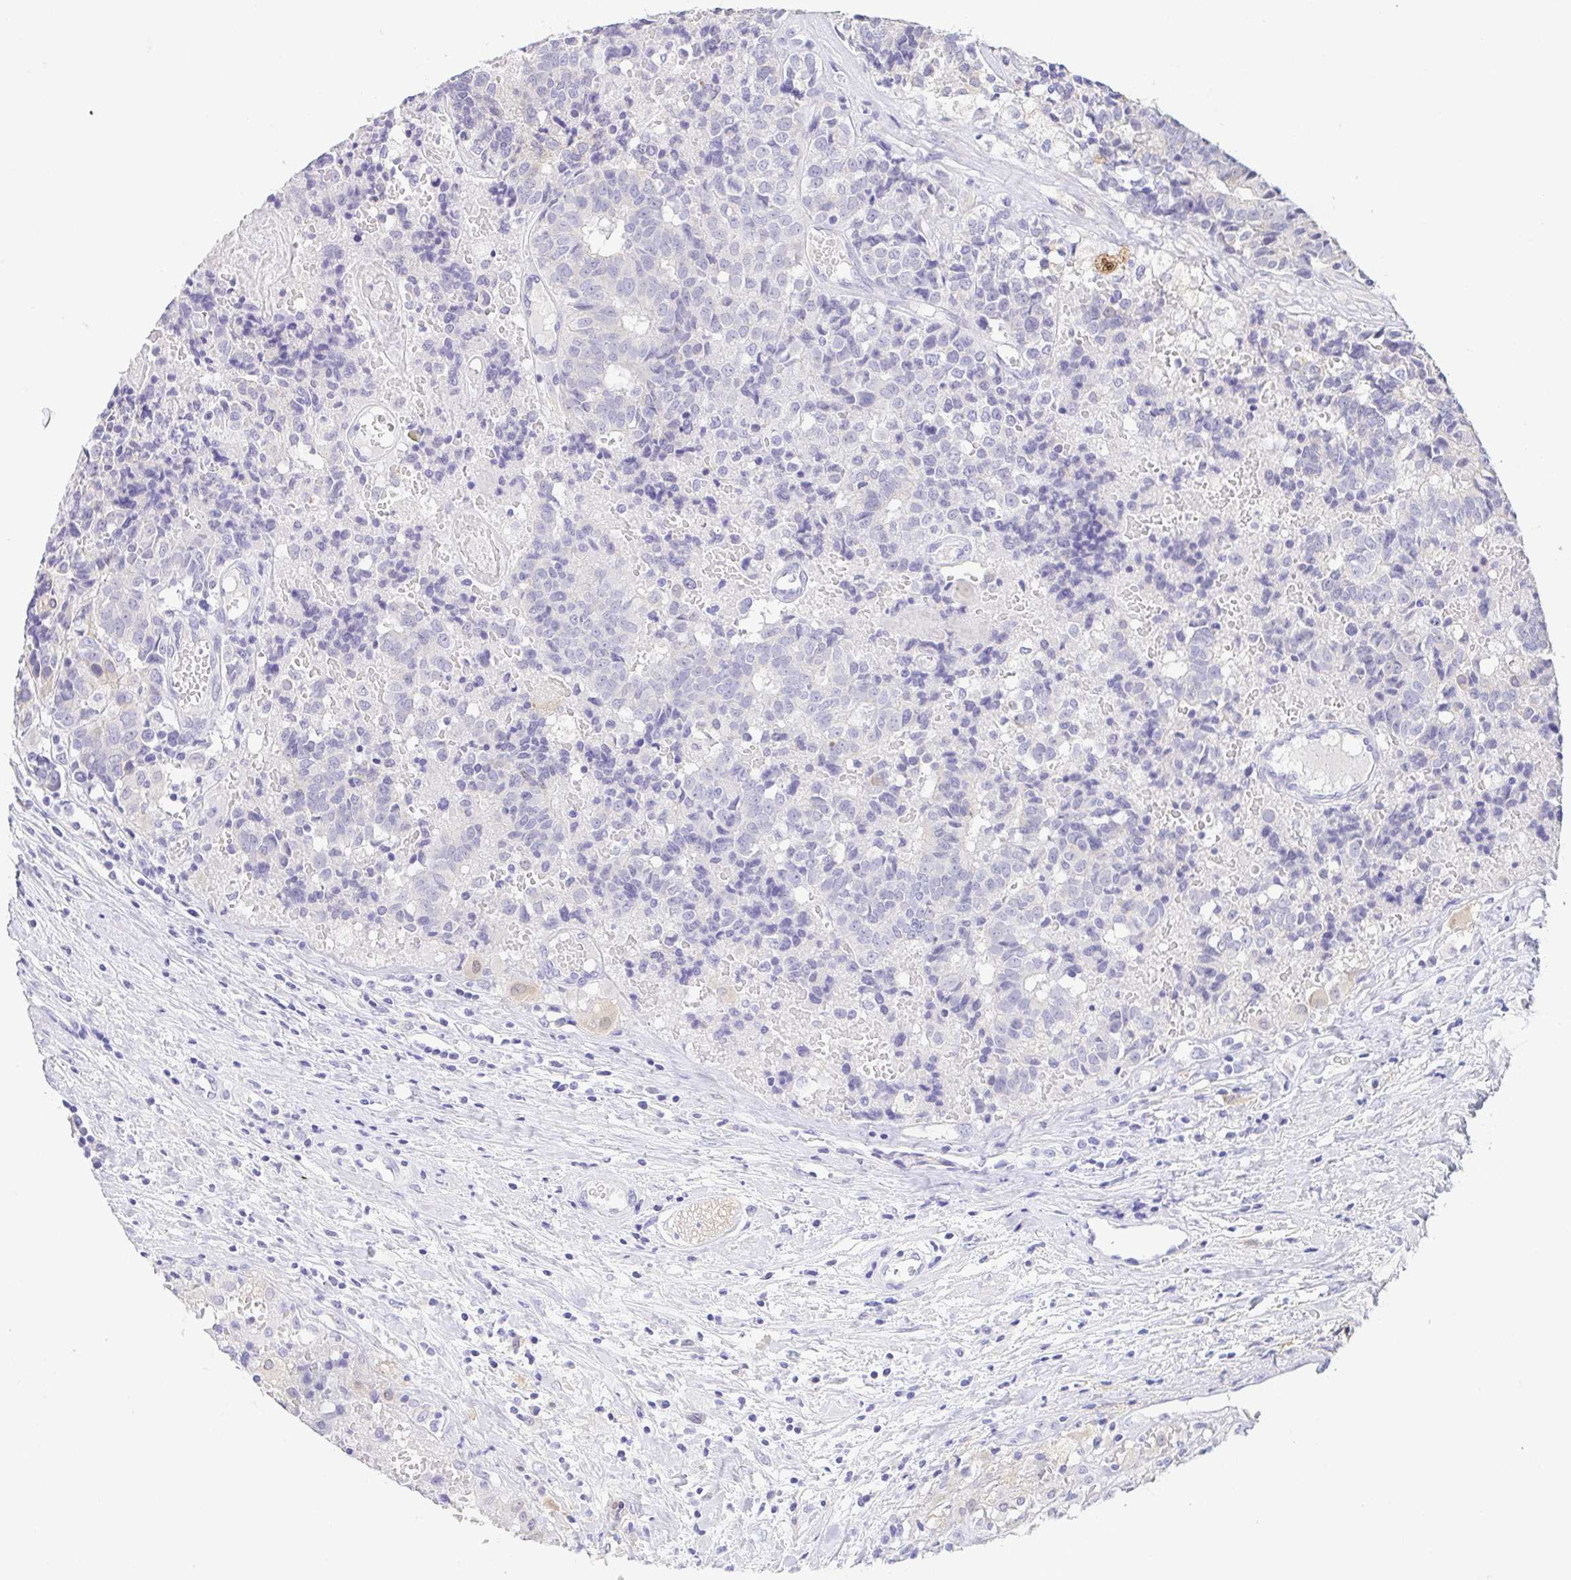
{"staining": {"intensity": "negative", "quantity": "none", "location": "none"}, "tissue": "prostate cancer", "cell_type": "Tumor cells", "image_type": "cancer", "snomed": [{"axis": "morphology", "description": "Adenocarcinoma, High grade"}, {"axis": "topography", "description": "Prostate and seminal vesicle, NOS"}], "caption": "Immunohistochemistry micrograph of adenocarcinoma (high-grade) (prostate) stained for a protein (brown), which reveals no positivity in tumor cells. (DAB IHC with hematoxylin counter stain).", "gene": "FABP3", "patient": {"sex": "male", "age": 60}}